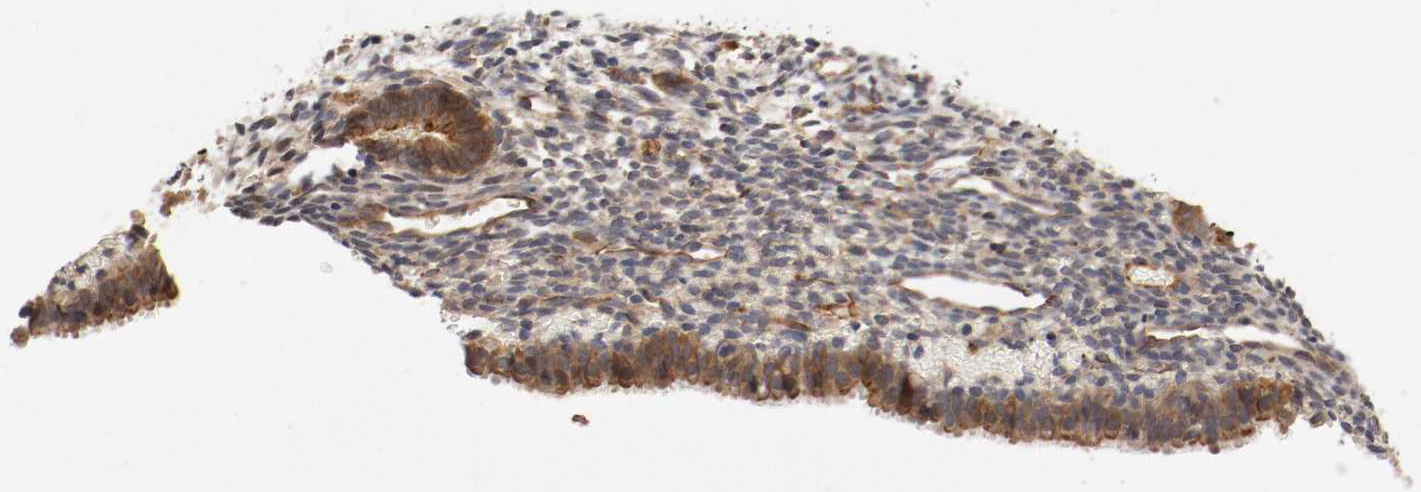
{"staining": {"intensity": "negative", "quantity": "none", "location": "none"}, "tissue": "endometrium", "cell_type": "Cells in endometrial stroma", "image_type": "normal", "snomed": [{"axis": "morphology", "description": "Normal tissue, NOS"}, {"axis": "topography", "description": "Endometrium"}], "caption": "DAB (3,3'-diaminobenzidine) immunohistochemical staining of benign human endometrium reveals no significant positivity in cells in endometrial stroma. (Brightfield microscopy of DAB immunohistochemistry (IHC) at high magnification).", "gene": "TYK2", "patient": {"sex": "female", "age": 27}}